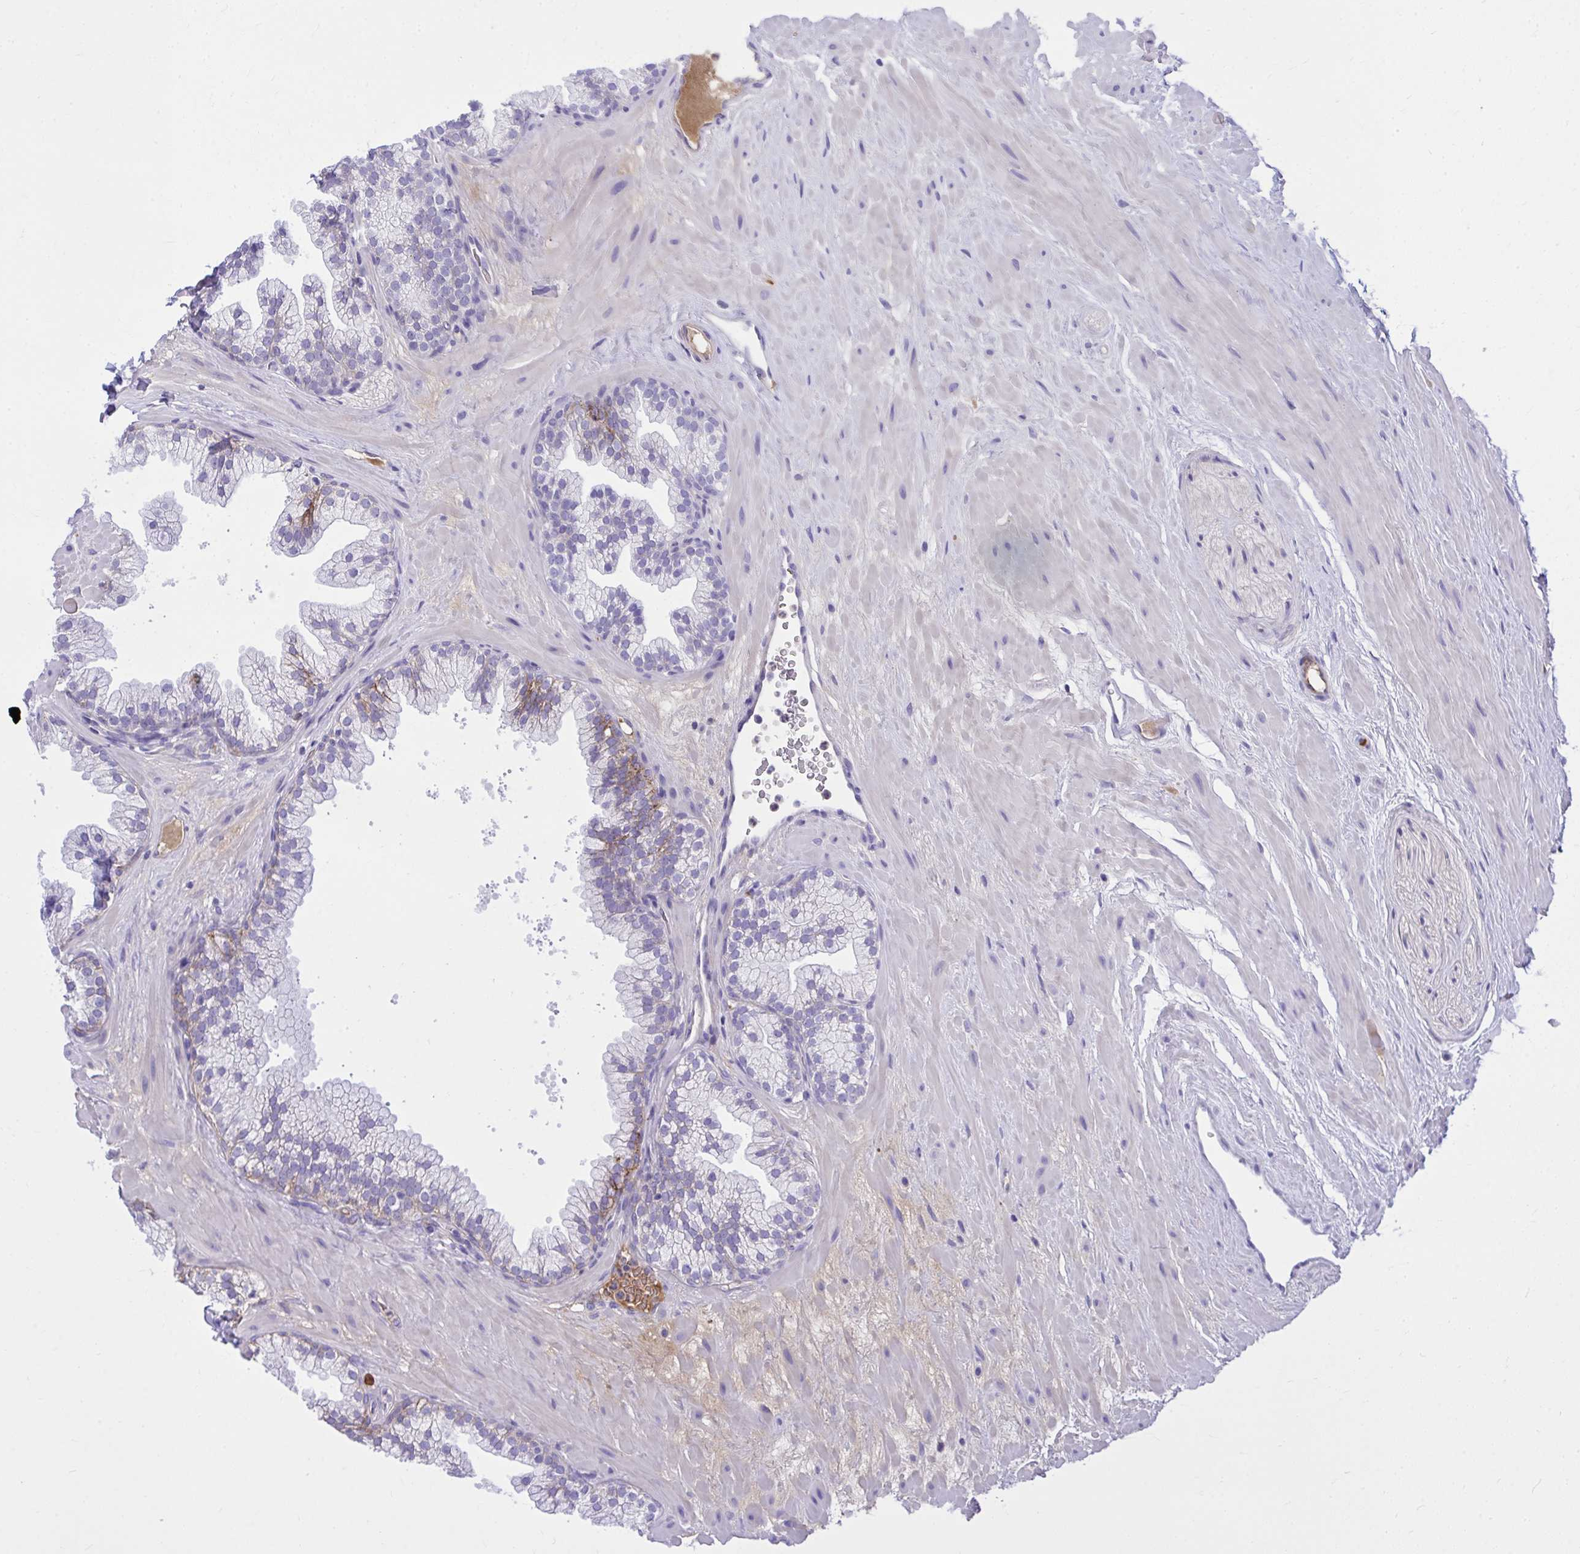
{"staining": {"intensity": "moderate", "quantity": "<25%", "location": "cytoplasmic/membranous"}, "tissue": "prostate", "cell_type": "Glandular cells", "image_type": "normal", "snomed": [{"axis": "morphology", "description": "Normal tissue, NOS"}, {"axis": "topography", "description": "Prostate"}, {"axis": "topography", "description": "Peripheral nerve tissue"}], "caption": "Unremarkable prostate was stained to show a protein in brown. There is low levels of moderate cytoplasmic/membranous positivity in about <25% of glandular cells.", "gene": "HRG", "patient": {"sex": "male", "age": 61}}